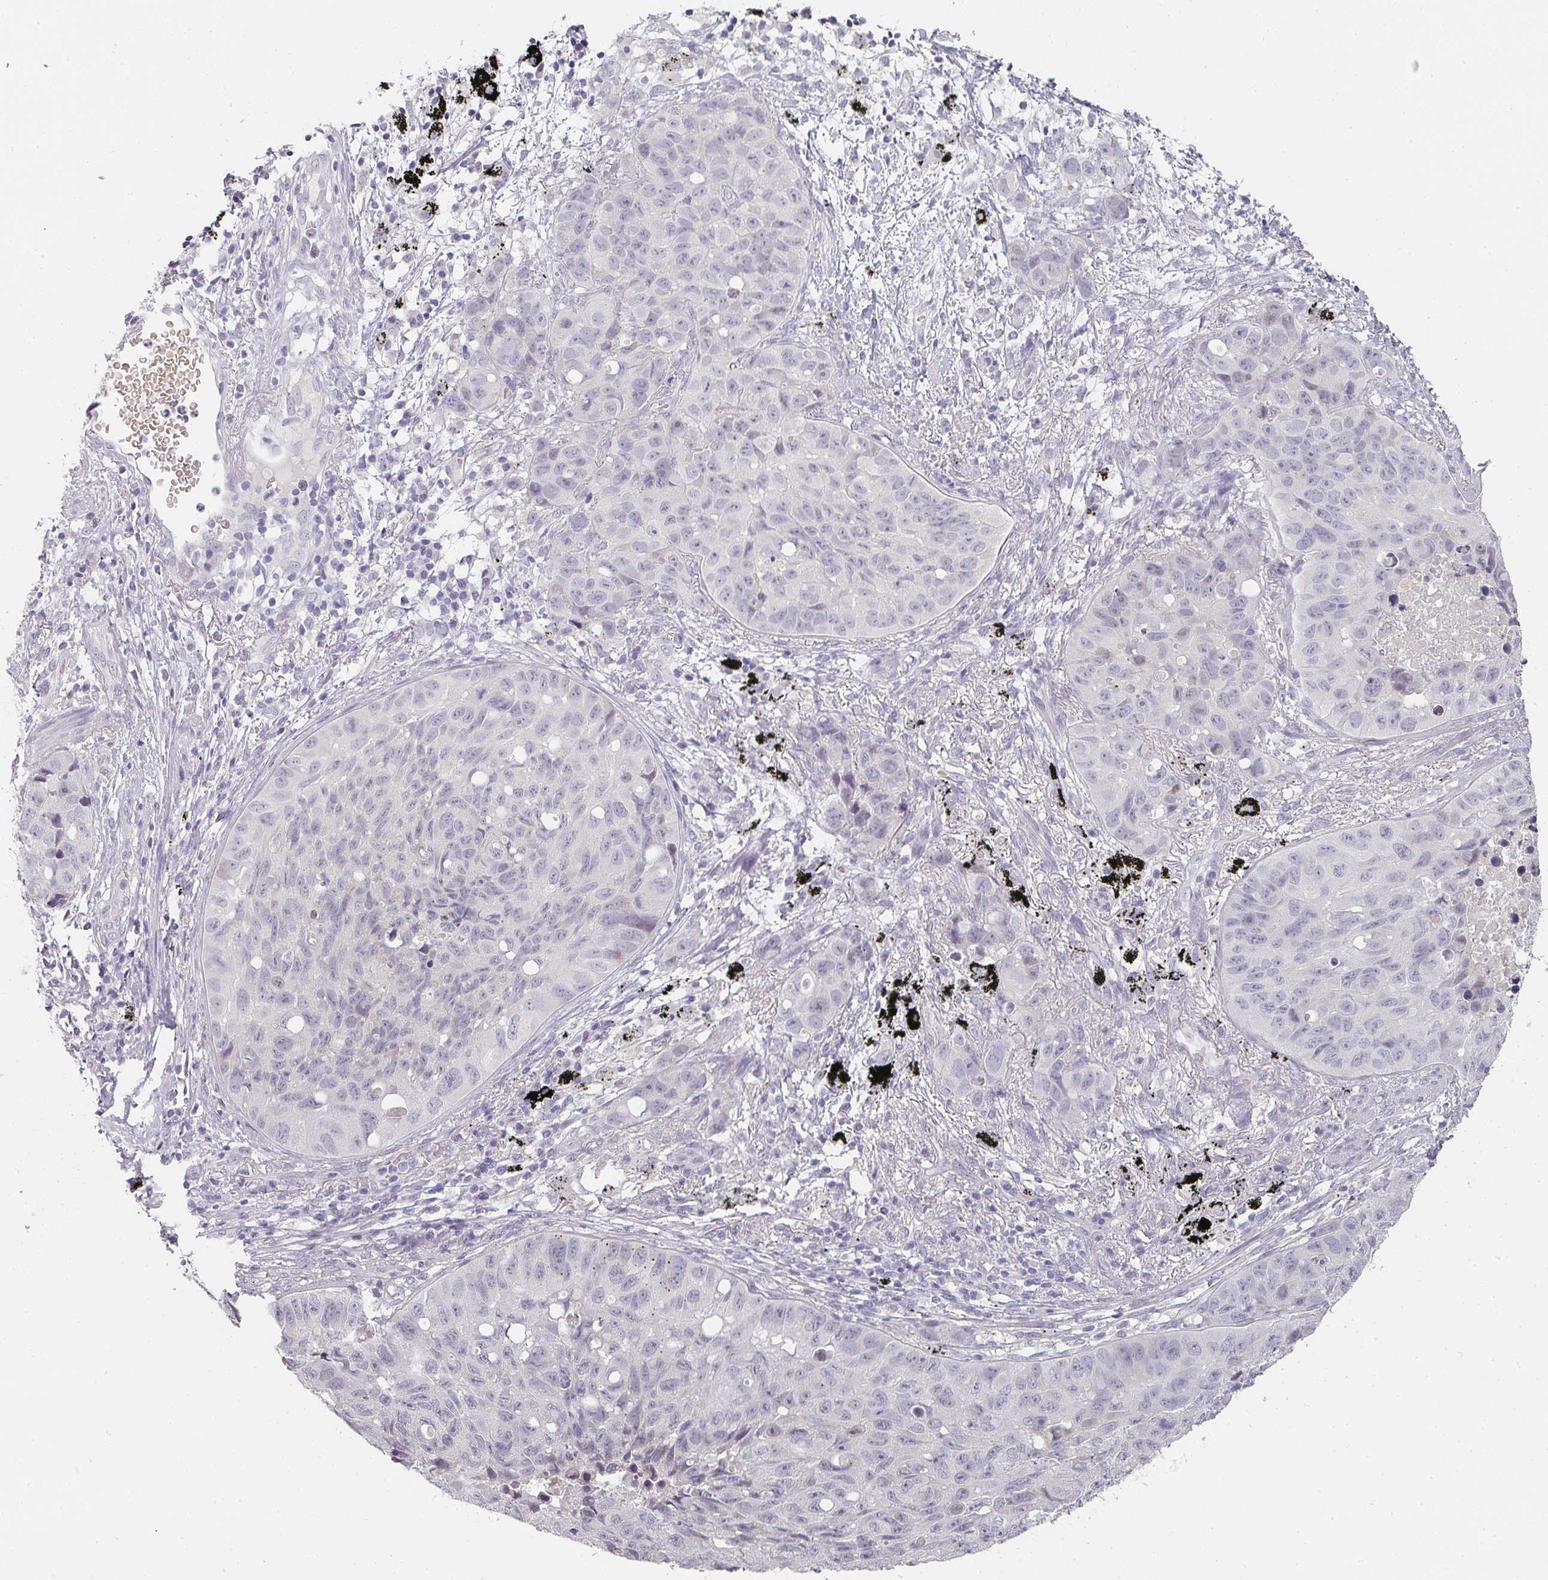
{"staining": {"intensity": "negative", "quantity": "none", "location": "none"}, "tissue": "lung cancer", "cell_type": "Tumor cells", "image_type": "cancer", "snomed": [{"axis": "morphology", "description": "Squamous cell carcinoma, NOS"}, {"axis": "topography", "description": "Lung"}], "caption": "This is a micrograph of immunohistochemistry staining of squamous cell carcinoma (lung), which shows no staining in tumor cells. Nuclei are stained in blue.", "gene": "SHISA2", "patient": {"sex": "male", "age": 60}}